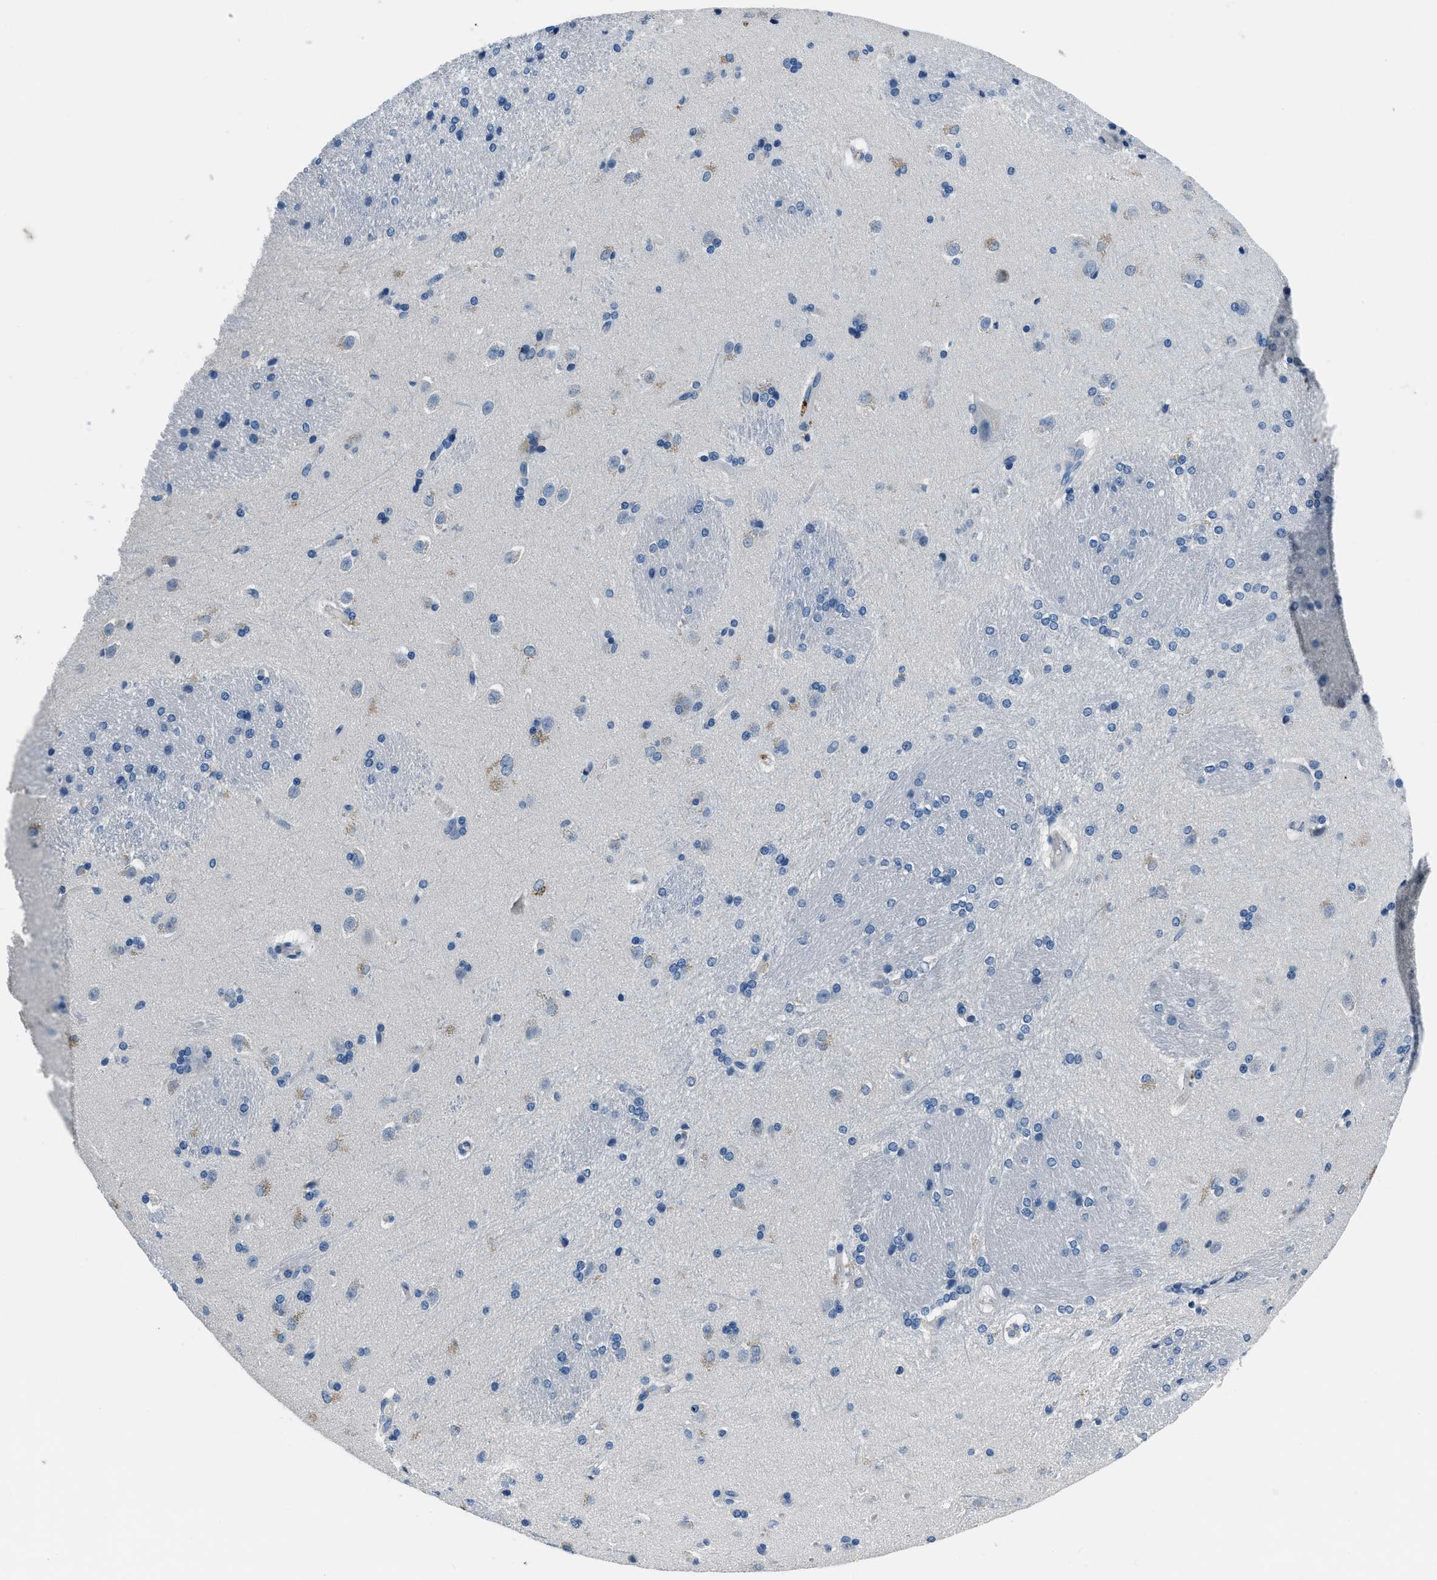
{"staining": {"intensity": "negative", "quantity": "none", "location": "none"}, "tissue": "caudate", "cell_type": "Glial cells", "image_type": "normal", "snomed": [{"axis": "morphology", "description": "Normal tissue, NOS"}, {"axis": "topography", "description": "Lateral ventricle wall"}], "caption": "Immunohistochemistry (IHC) of benign caudate demonstrates no expression in glial cells.", "gene": "GJA3", "patient": {"sex": "female", "age": 19}}